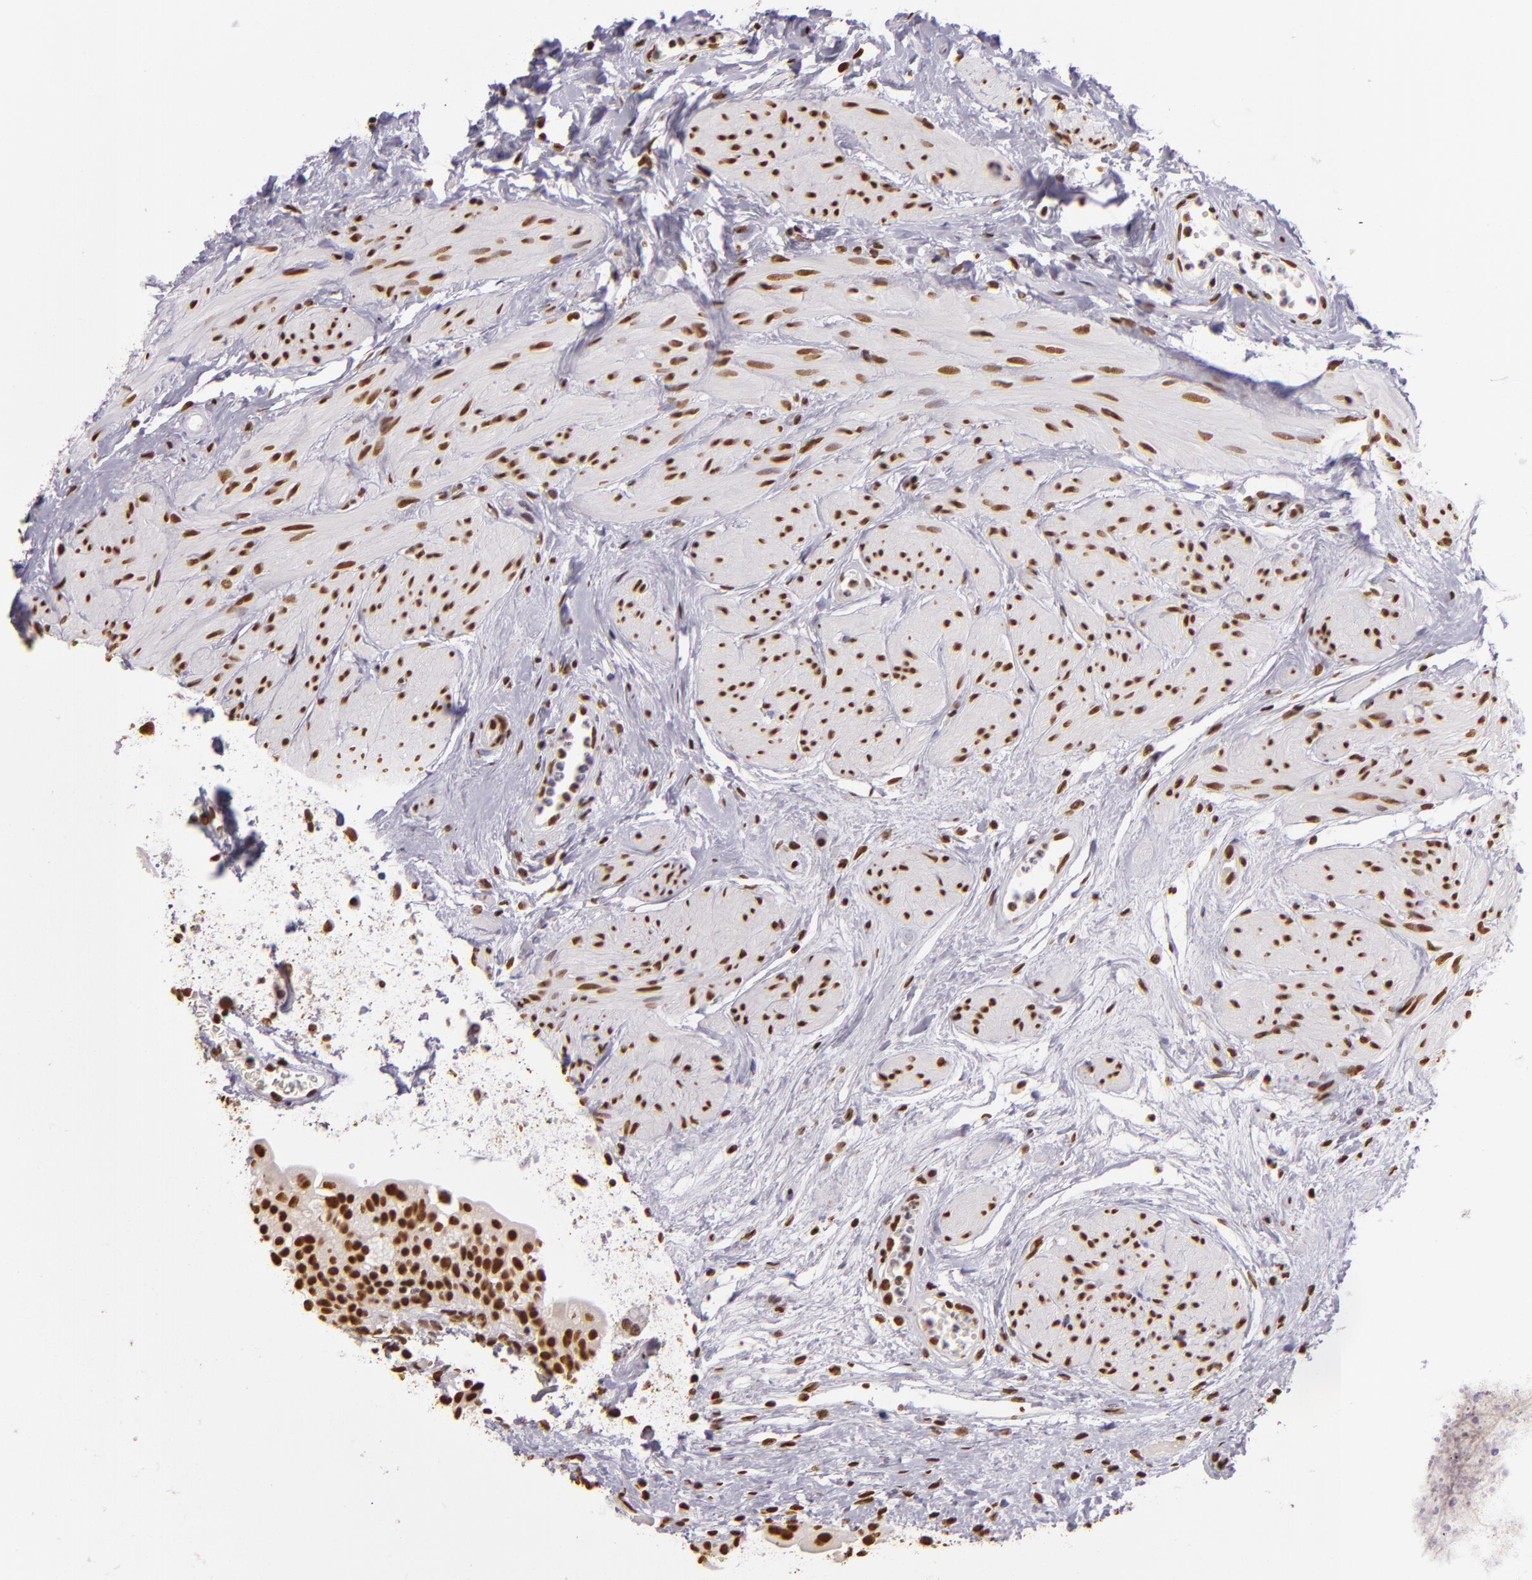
{"staining": {"intensity": "strong", "quantity": ">75%", "location": "nuclear"}, "tissue": "urinary bladder", "cell_type": "Urothelial cells", "image_type": "normal", "snomed": [{"axis": "morphology", "description": "Normal tissue, NOS"}, {"axis": "topography", "description": "Urinary bladder"}], "caption": "Immunohistochemical staining of unremarkable human urinary bladder shows strong nuclear protein expression in about >75% of urothelial cells. (Stains: DAB (3,3'-diaminobenzidine) in brown, nuclei in blue, Microscopy: brightfield microscopy at high magnification).", "gene": "PAPOLA", "patient": {"sex": "female", "age": 55}}